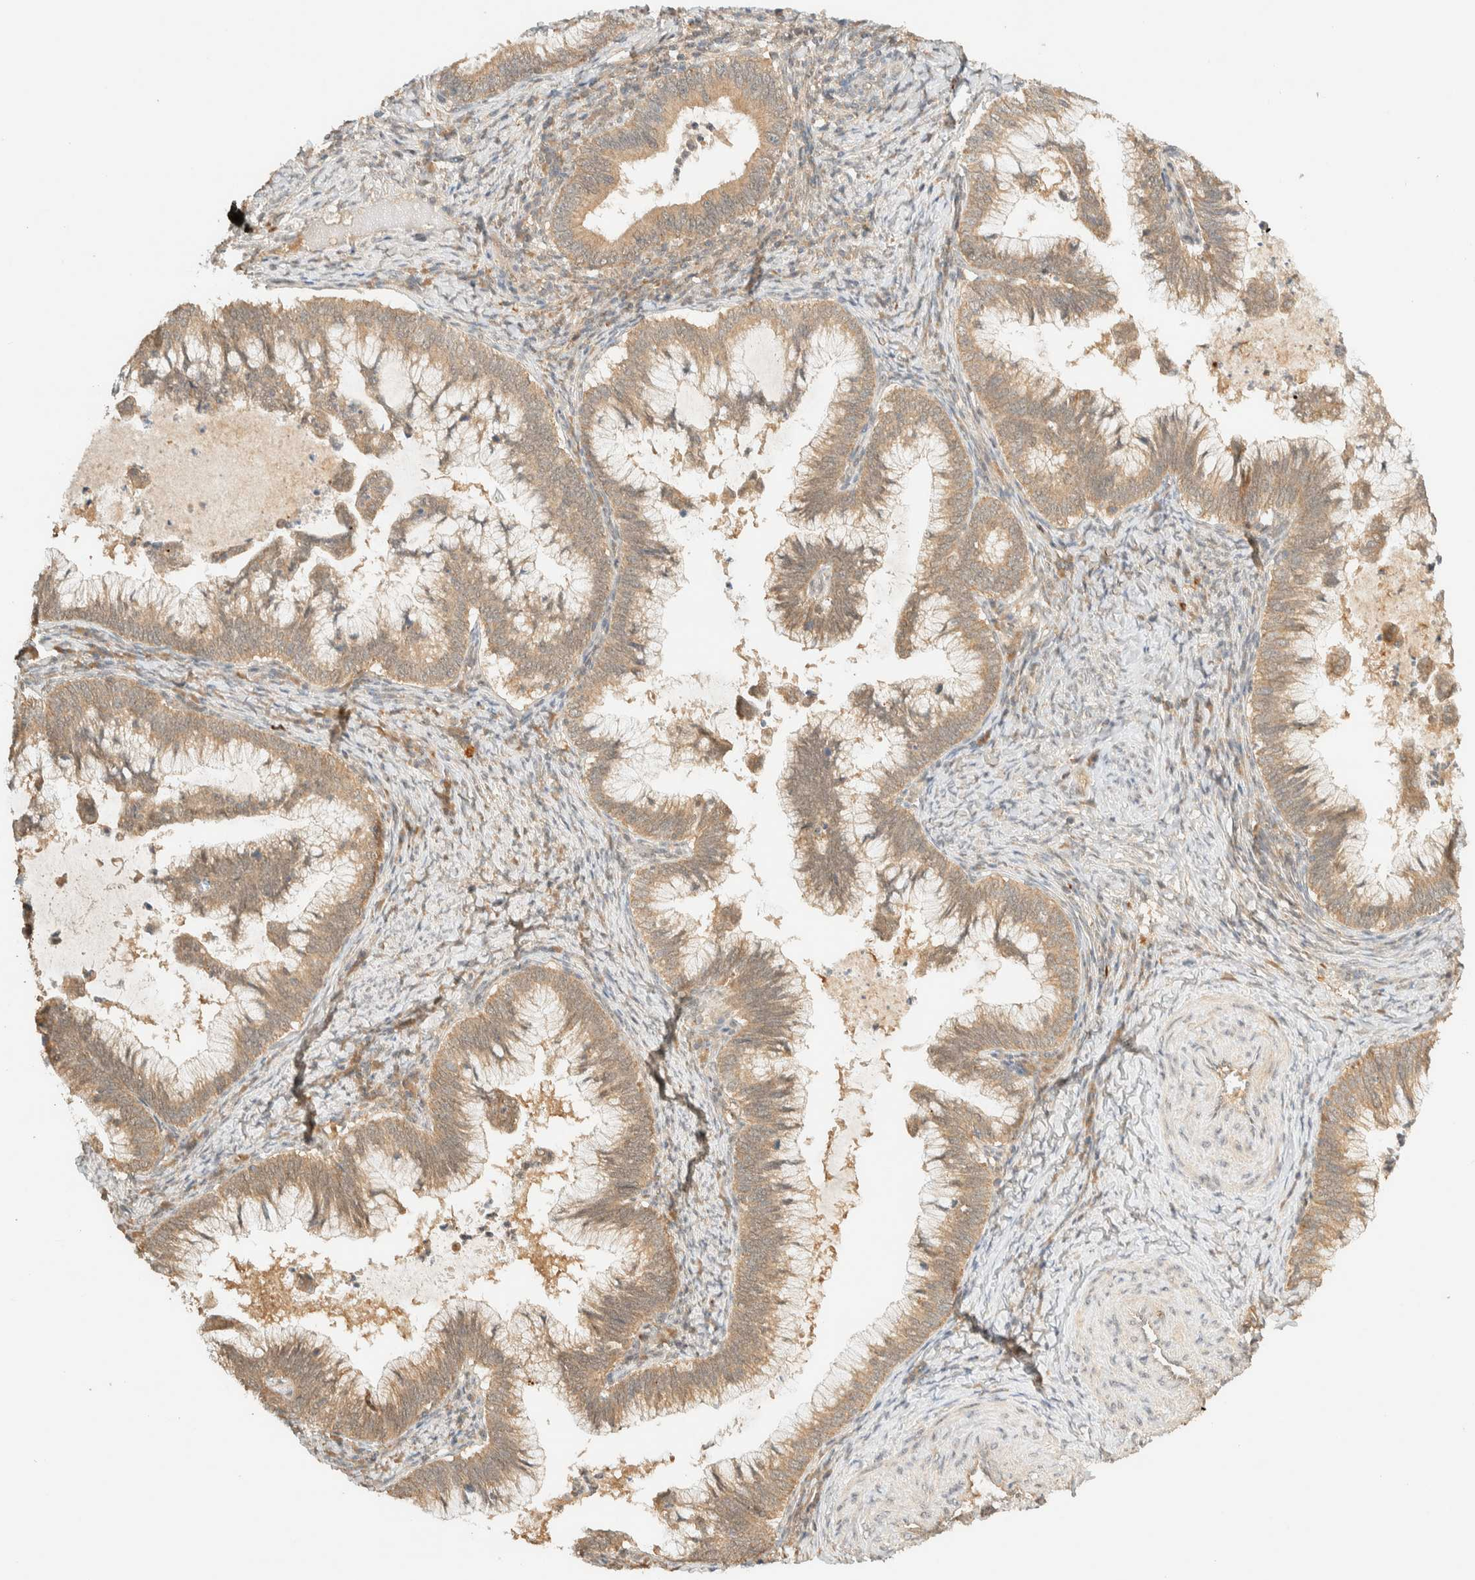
{"staining": {"intensity": "weak", "quantity": ">75%", "location": "cytoplasmic/membranous"}, "tissue": "cervical cancer", "cell_type": "Tumor cells", "image_type": "cancer", "snomed": [{"axis": "morphology", "description": "Adenocarcinoma, NOS"}, {"axis": "topography", "description": "Cervix"}], "caption": "Cervical cancer stained with immunohistochemistry (IHC) reveals weak cytoplasmic/membranous positivity in approximately >75% of tumor cells.", "gene": "ZBTB34", "patient": {"sex": "female", "age": 36}}